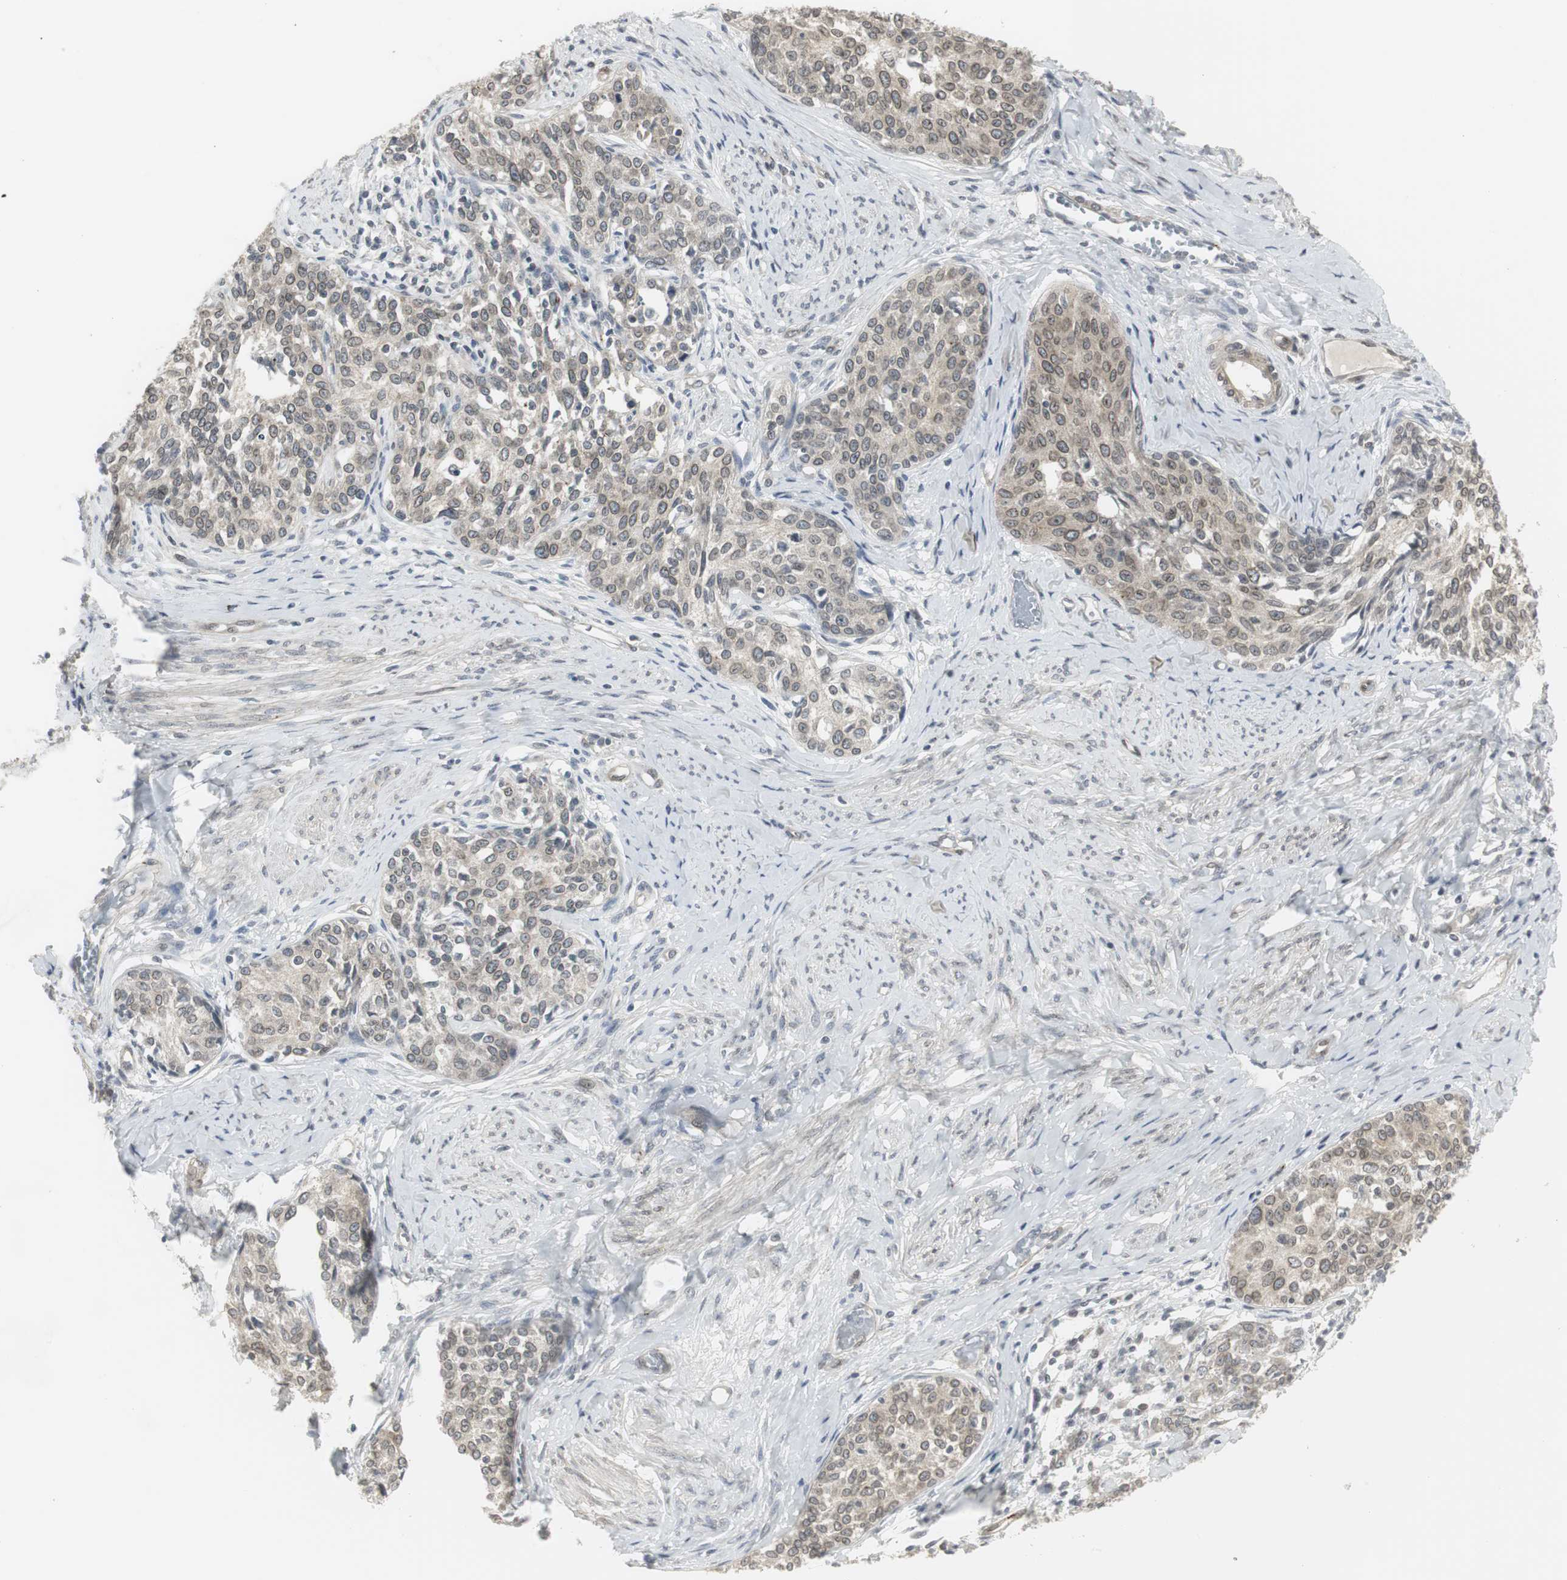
{"staining": {"intensity": "weak", "quantity": ">75%", "location": "cytoplasmic/membranous"}, "tissue": "cervical cancer", "cell_type": "Tumor cells", "image_type": "cancer", "snomed": [{"axis": "morphology", "description": "Squamous cell carcinoma, NOS"}, {"axis": "morphology", "description": "Adenocarcinoma, NOS"}, {"axis": "topography", "description": "Cervix"}], "caption": "DAB (3,3'-diaminobenzidine) immunohistochemical staining of cervical cancer (adenocarcinoma) exhibits weak cytoplasmic/membranous protein staining in approximately >75% of tumor cells.", "gene": "SCYL3", "patient": {"sex": "female", "age": 52}}